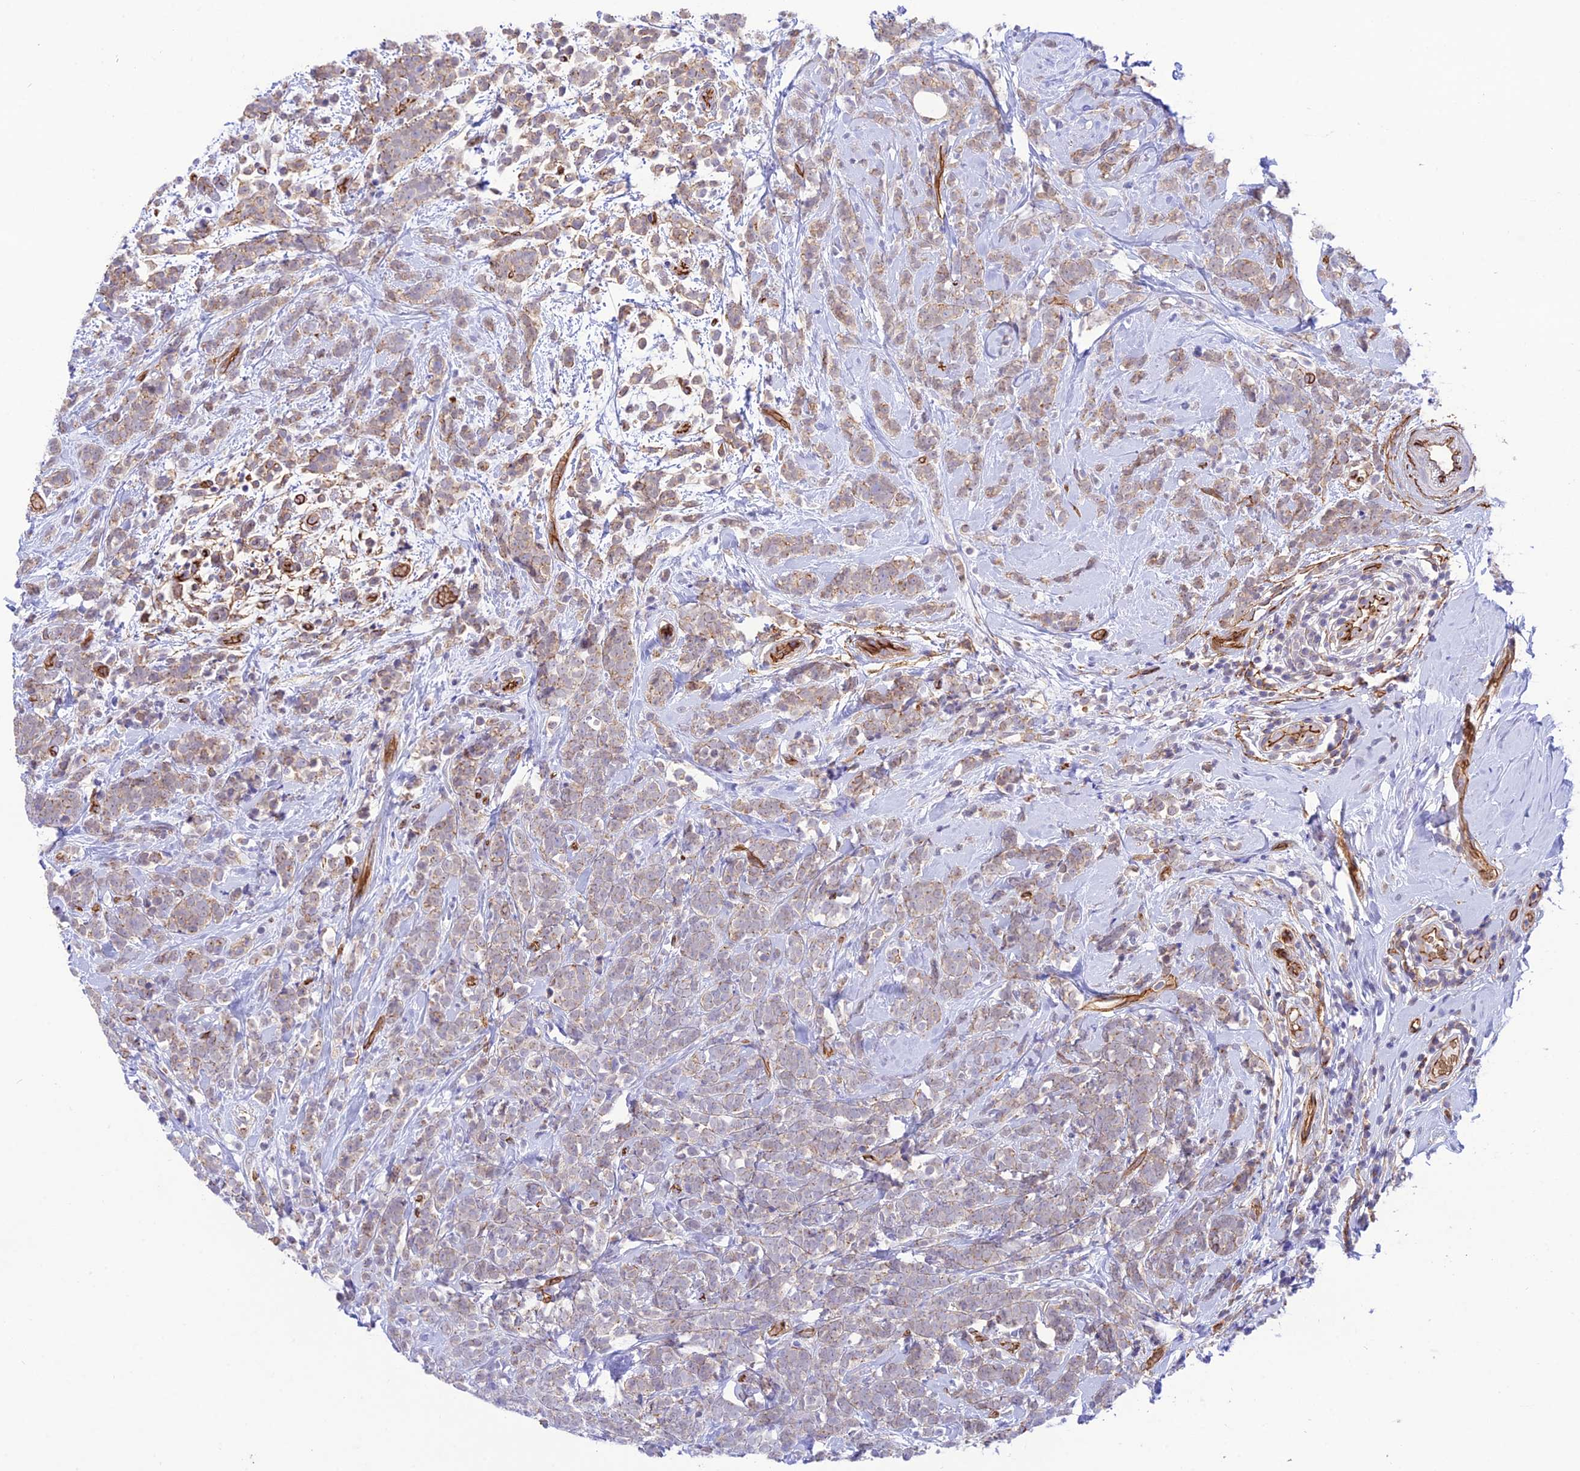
{"staining": {"intensity": "weak", "quantity": "<25%", "location": "cytoplasmic/membranous"}, "tissue": "breast cancer", "cell_type": "Tumor cells", "image_type": "cancer", "snomed": [{"axis": "morphology", "description": "Lobular carcinoma"}, {"axis": "topography", "description": "Breast"}], "caption": "An image of breast cancer stained for a protein reveals no brown staining in tumor cells.", "gene": "YPEL5", "patient": {"sex": "female", "age": 58}}